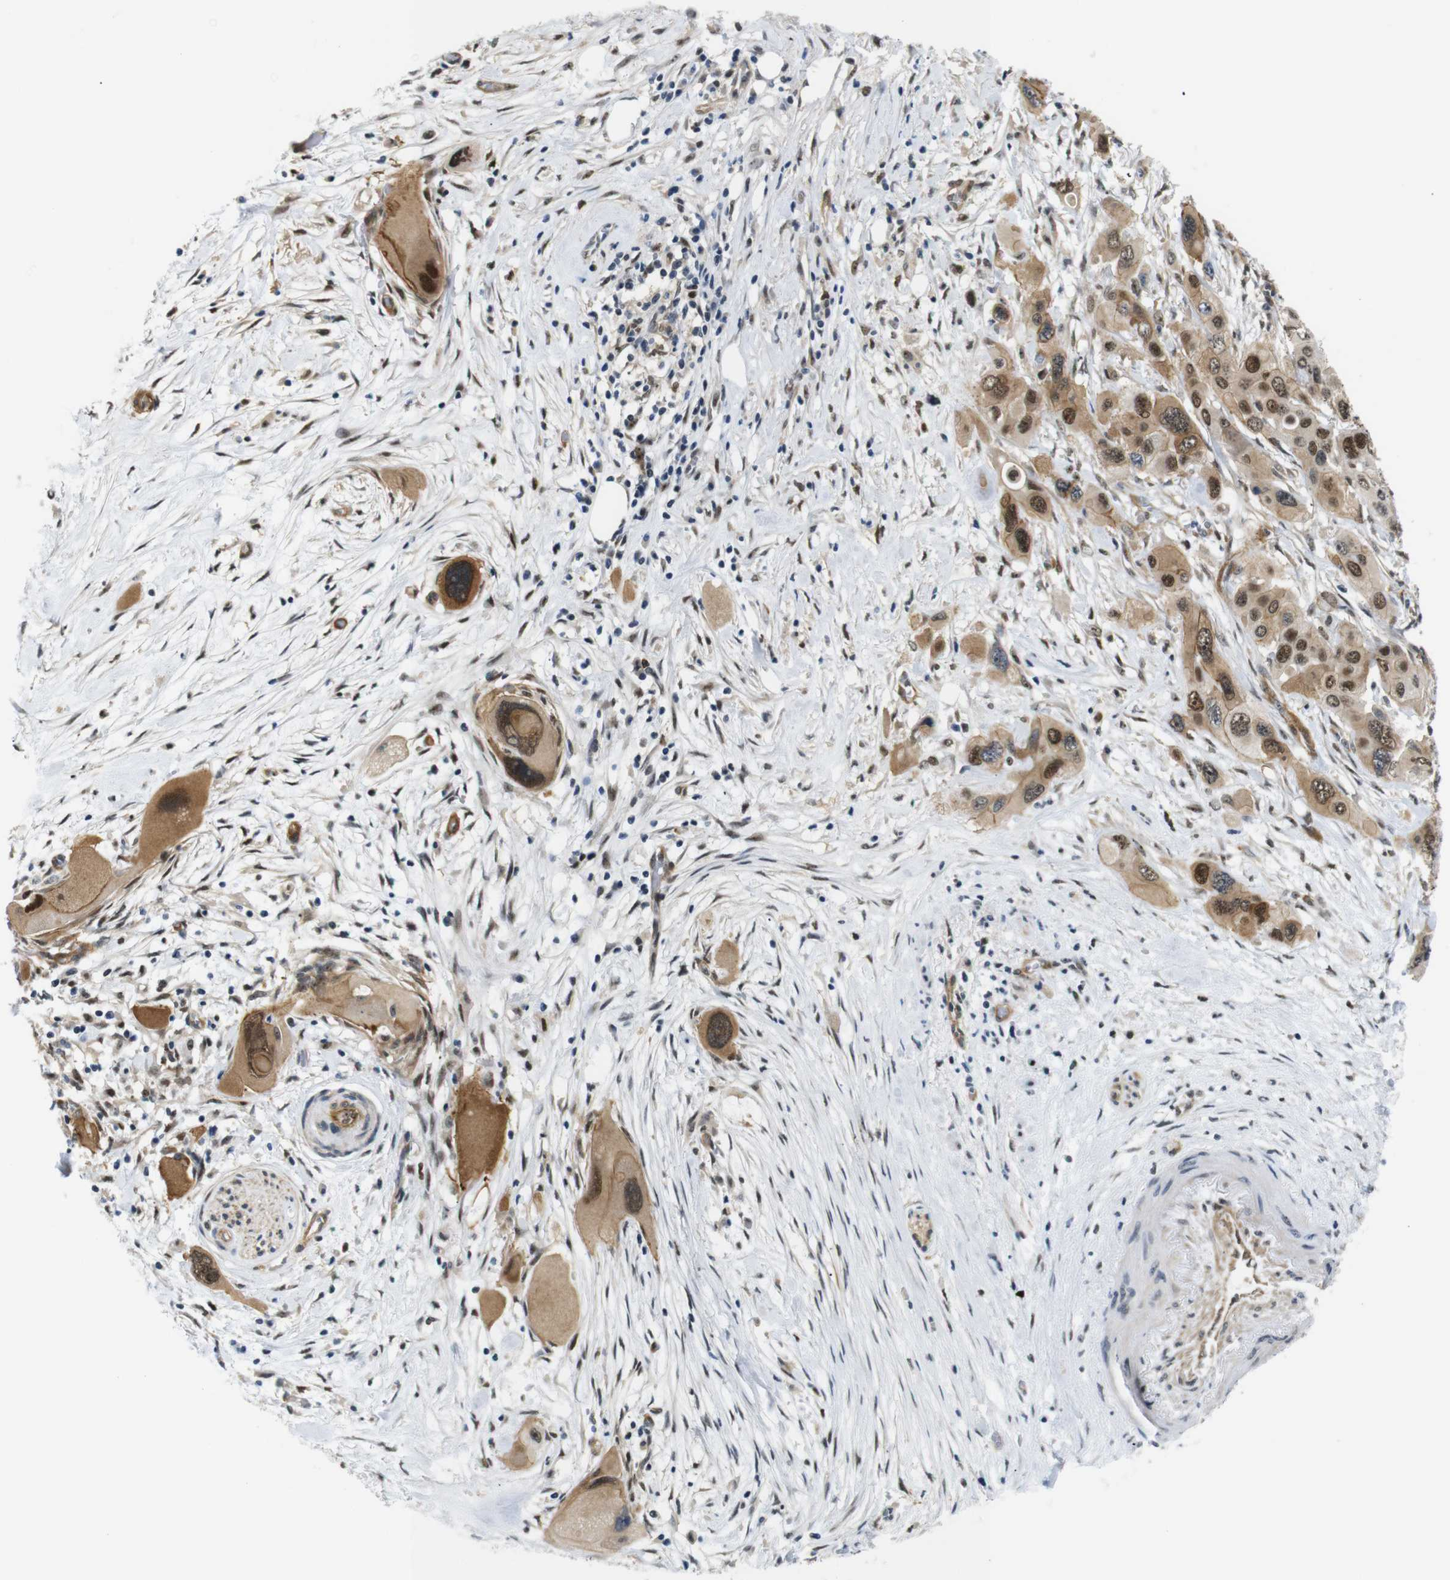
{"staining": {"intensity": "moderate", "quantity": ">75%", "location": "cytoplasmic/membranous,nuclear"}, "tissue": "pancreatic cancer", "cell_type": "Tumor cells", "image_type": "cancer", "snomed": [{"axis": "morphology", "description": "Adenocarcinoma, NOS"}, {"axis": "topography", "description": "Pancreas"}], "caption": "Pancreatic cancer stained with DAB immunohistochemistry reveals medium levels of moderate cytoplasmic/membranous and nuclear positivity in approximately >75% of tumor cells.", "gene": "PARN", "patient": {"sex": "male", "age": 73}}